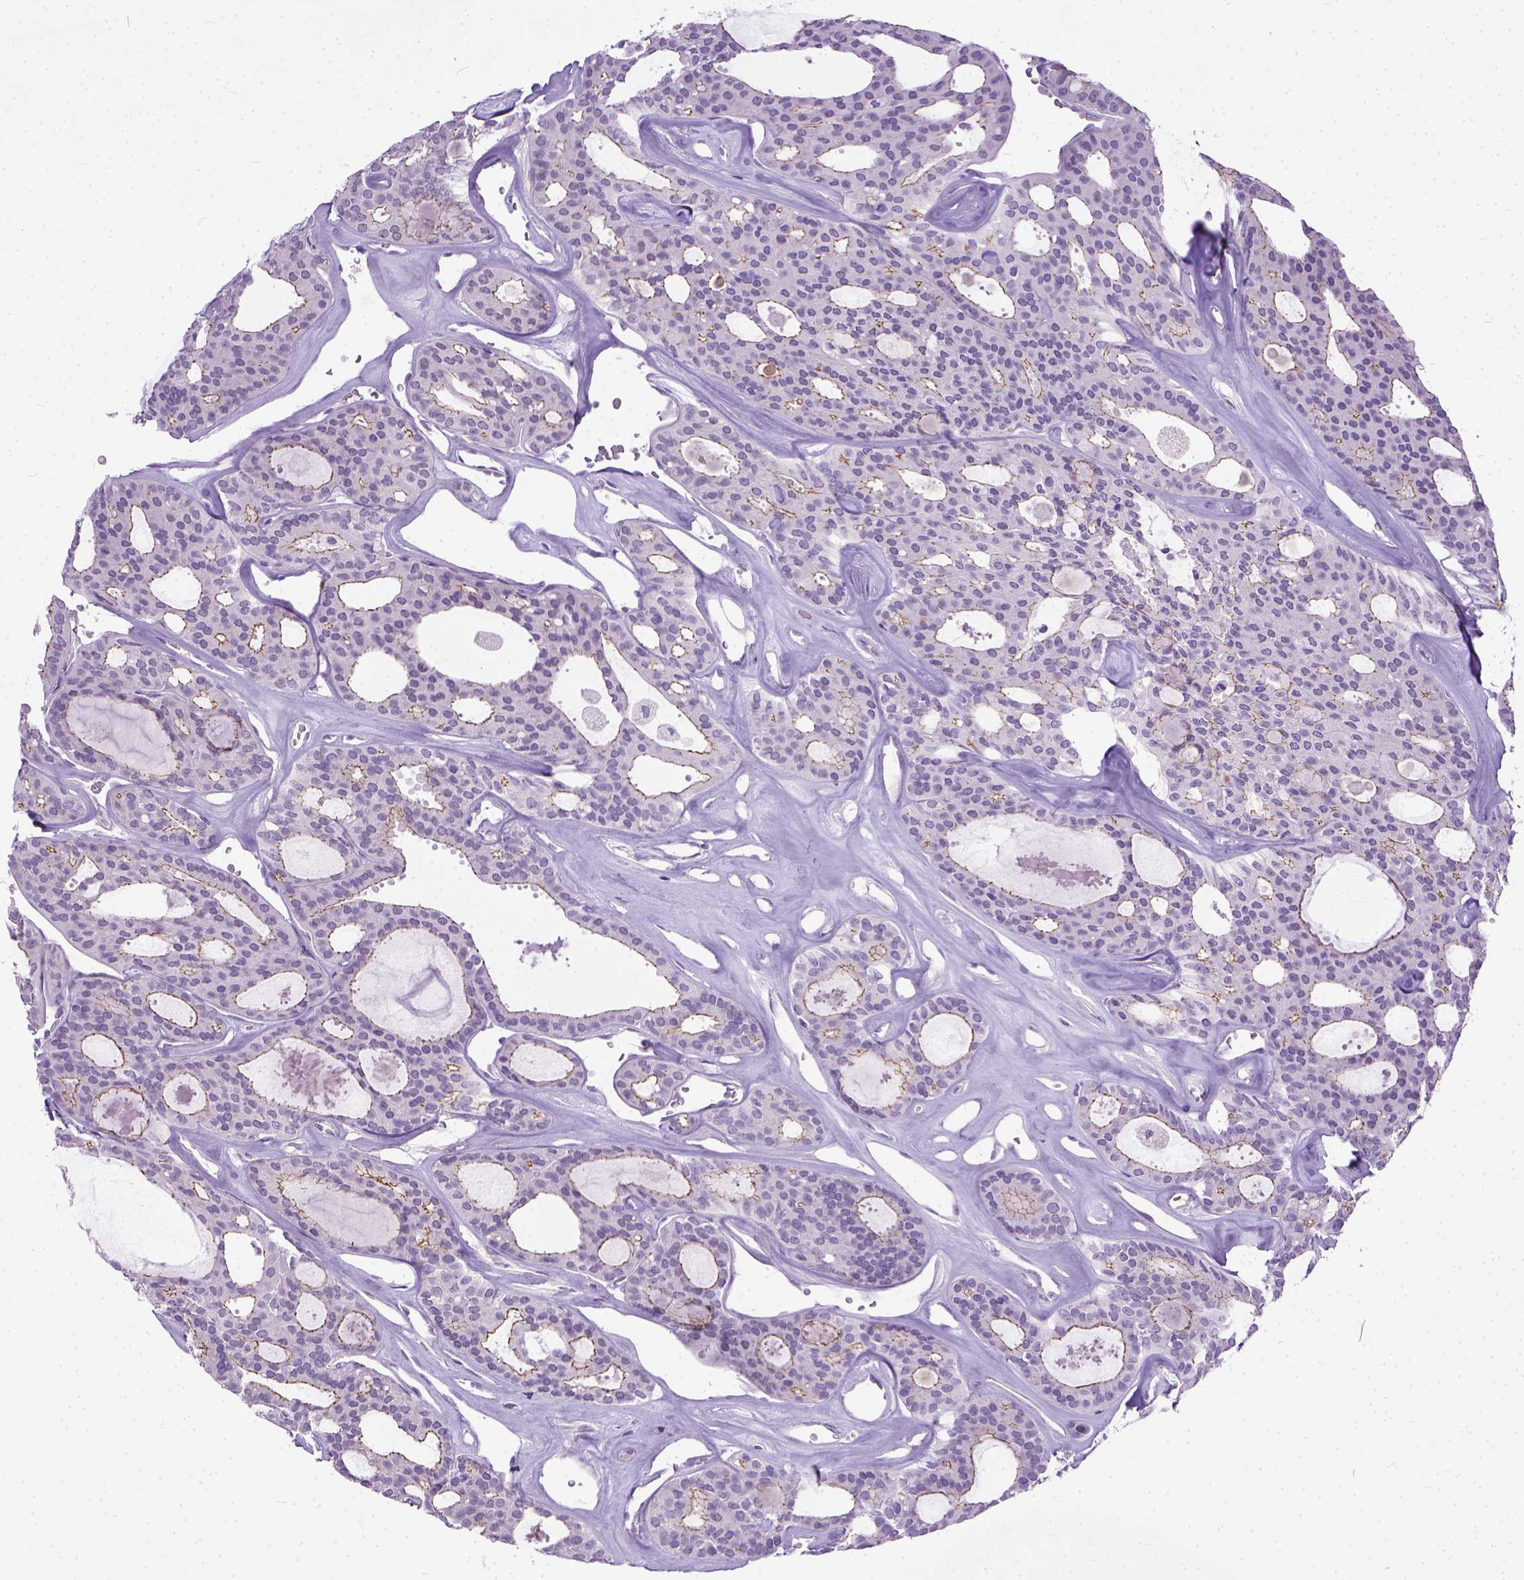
{"staining": {"intensity": "moderate", "quantity": "25%-75%", "location": "cytoplasmic/membranous"}, "tissue": "thyroid cancer", "cell_type": "Tumor cells", "image_type": "cancer", "snomed": [{"axis": "morphology", "description": "Follicular adenoma carcinoma, NOS"}, {"axis": "topography", "description": "Thyroid gland"}], "caption": "A brown stain highlights moderate cytoplasmic/membranous expression of a protein in human follicular adenoma carcinoma (thyroid) tumor cells.", "gene": "ADGRF1", "patient": {"sex": "male", "age": 75}}